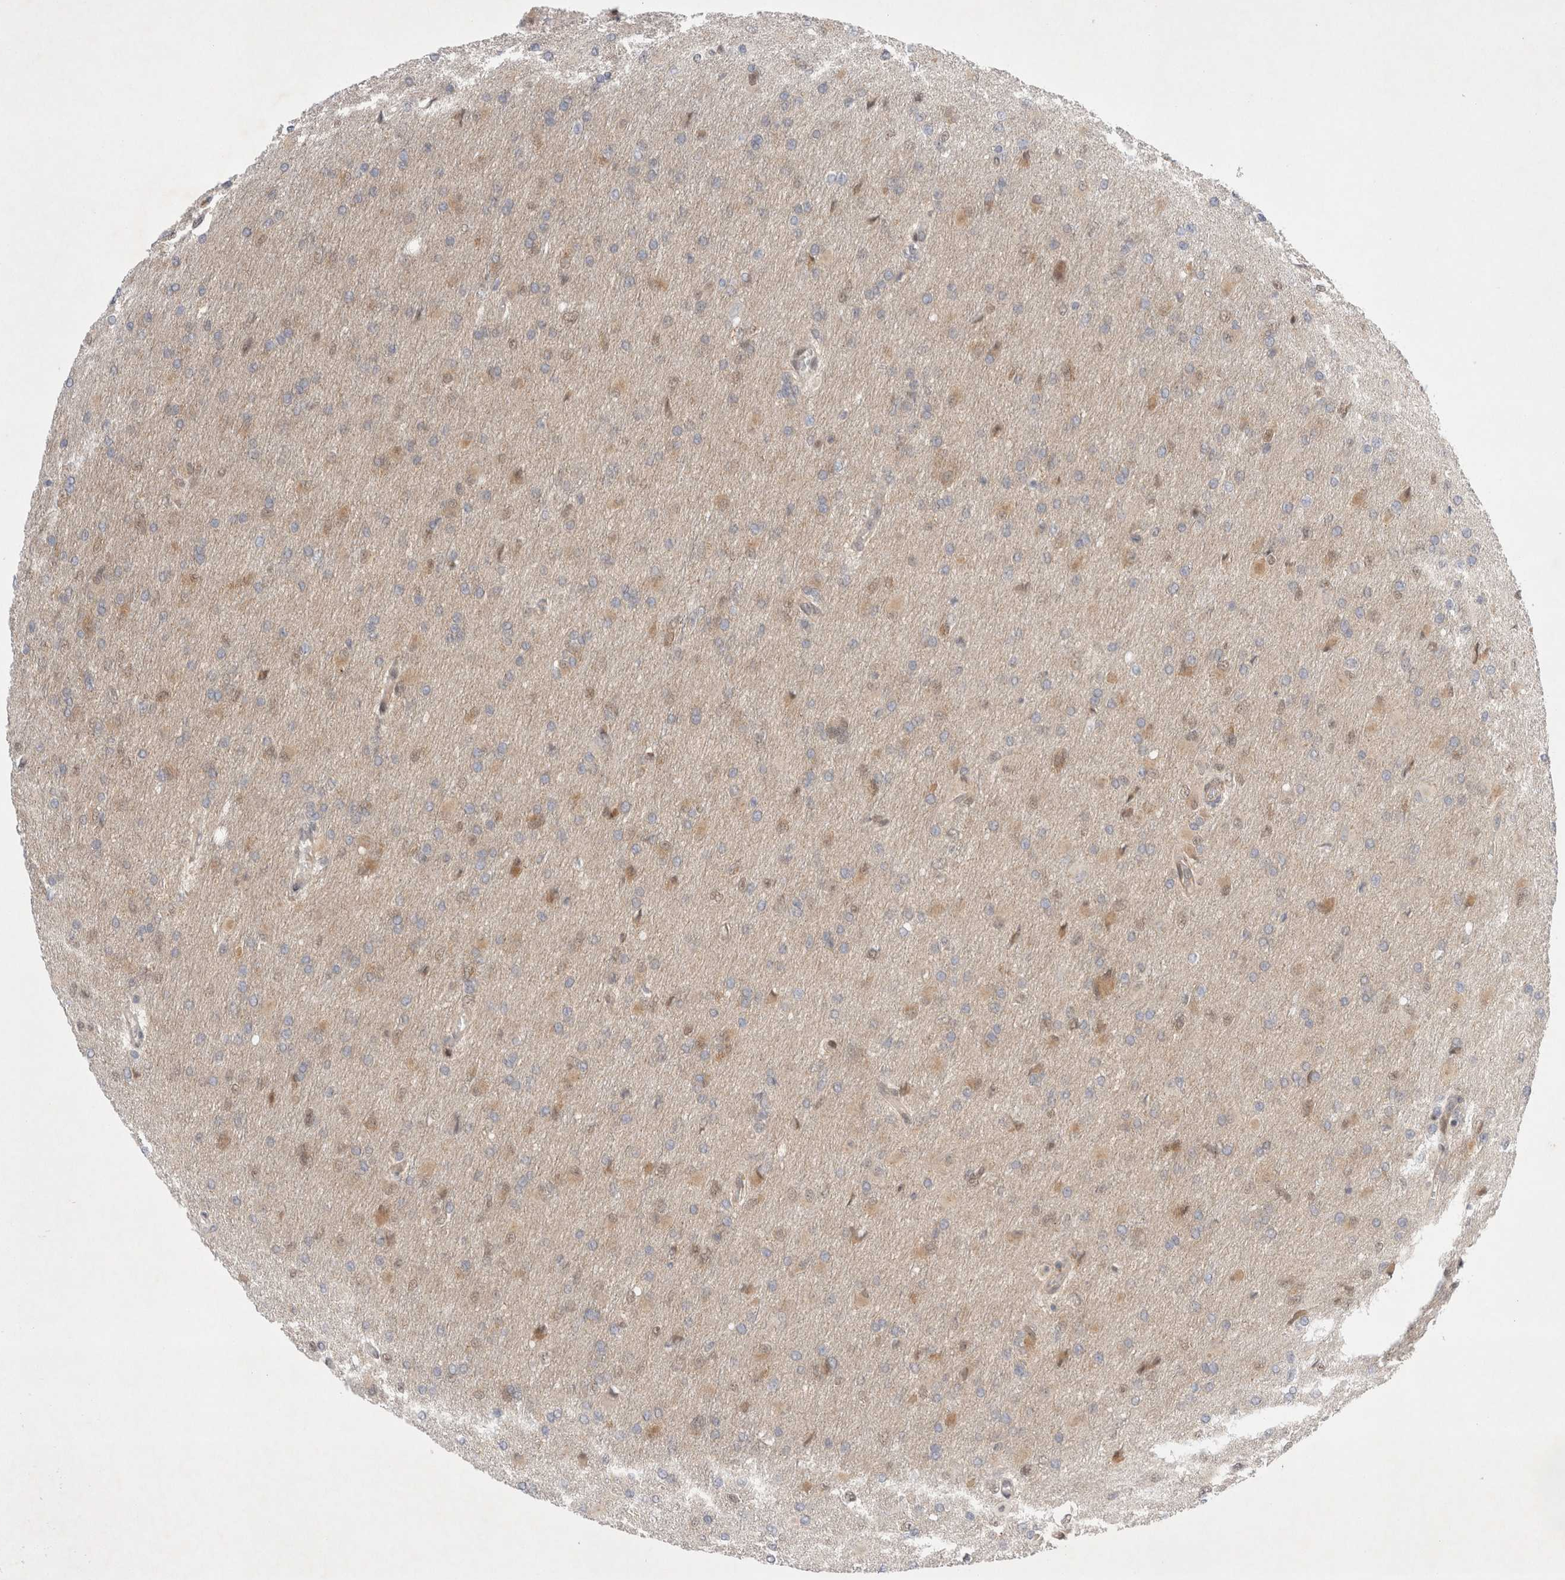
{"staining": {"intensity": "weak", "quantity": "25%-75%", "location": "cytoplasmic/membranous"}, "tissue": "glioma", "cell_type": "Tumor cells", "image_type": "cancer", "snomed": [{"axis": "morphology", "description": "Glioma, malignant, High grade"}, {"axis": "topography", "description": "Cerebral cortex"}], "caption": "IHC histopathology image of high-grade glioma (malignant) stained for a protein (brown), which demonstrates low levels of weak cytoplasmic/membranous expression in approximately 25%-75% of tumor cells.", "gene": "WIPF2", "patient": {"sex": "female", "age": 36}}